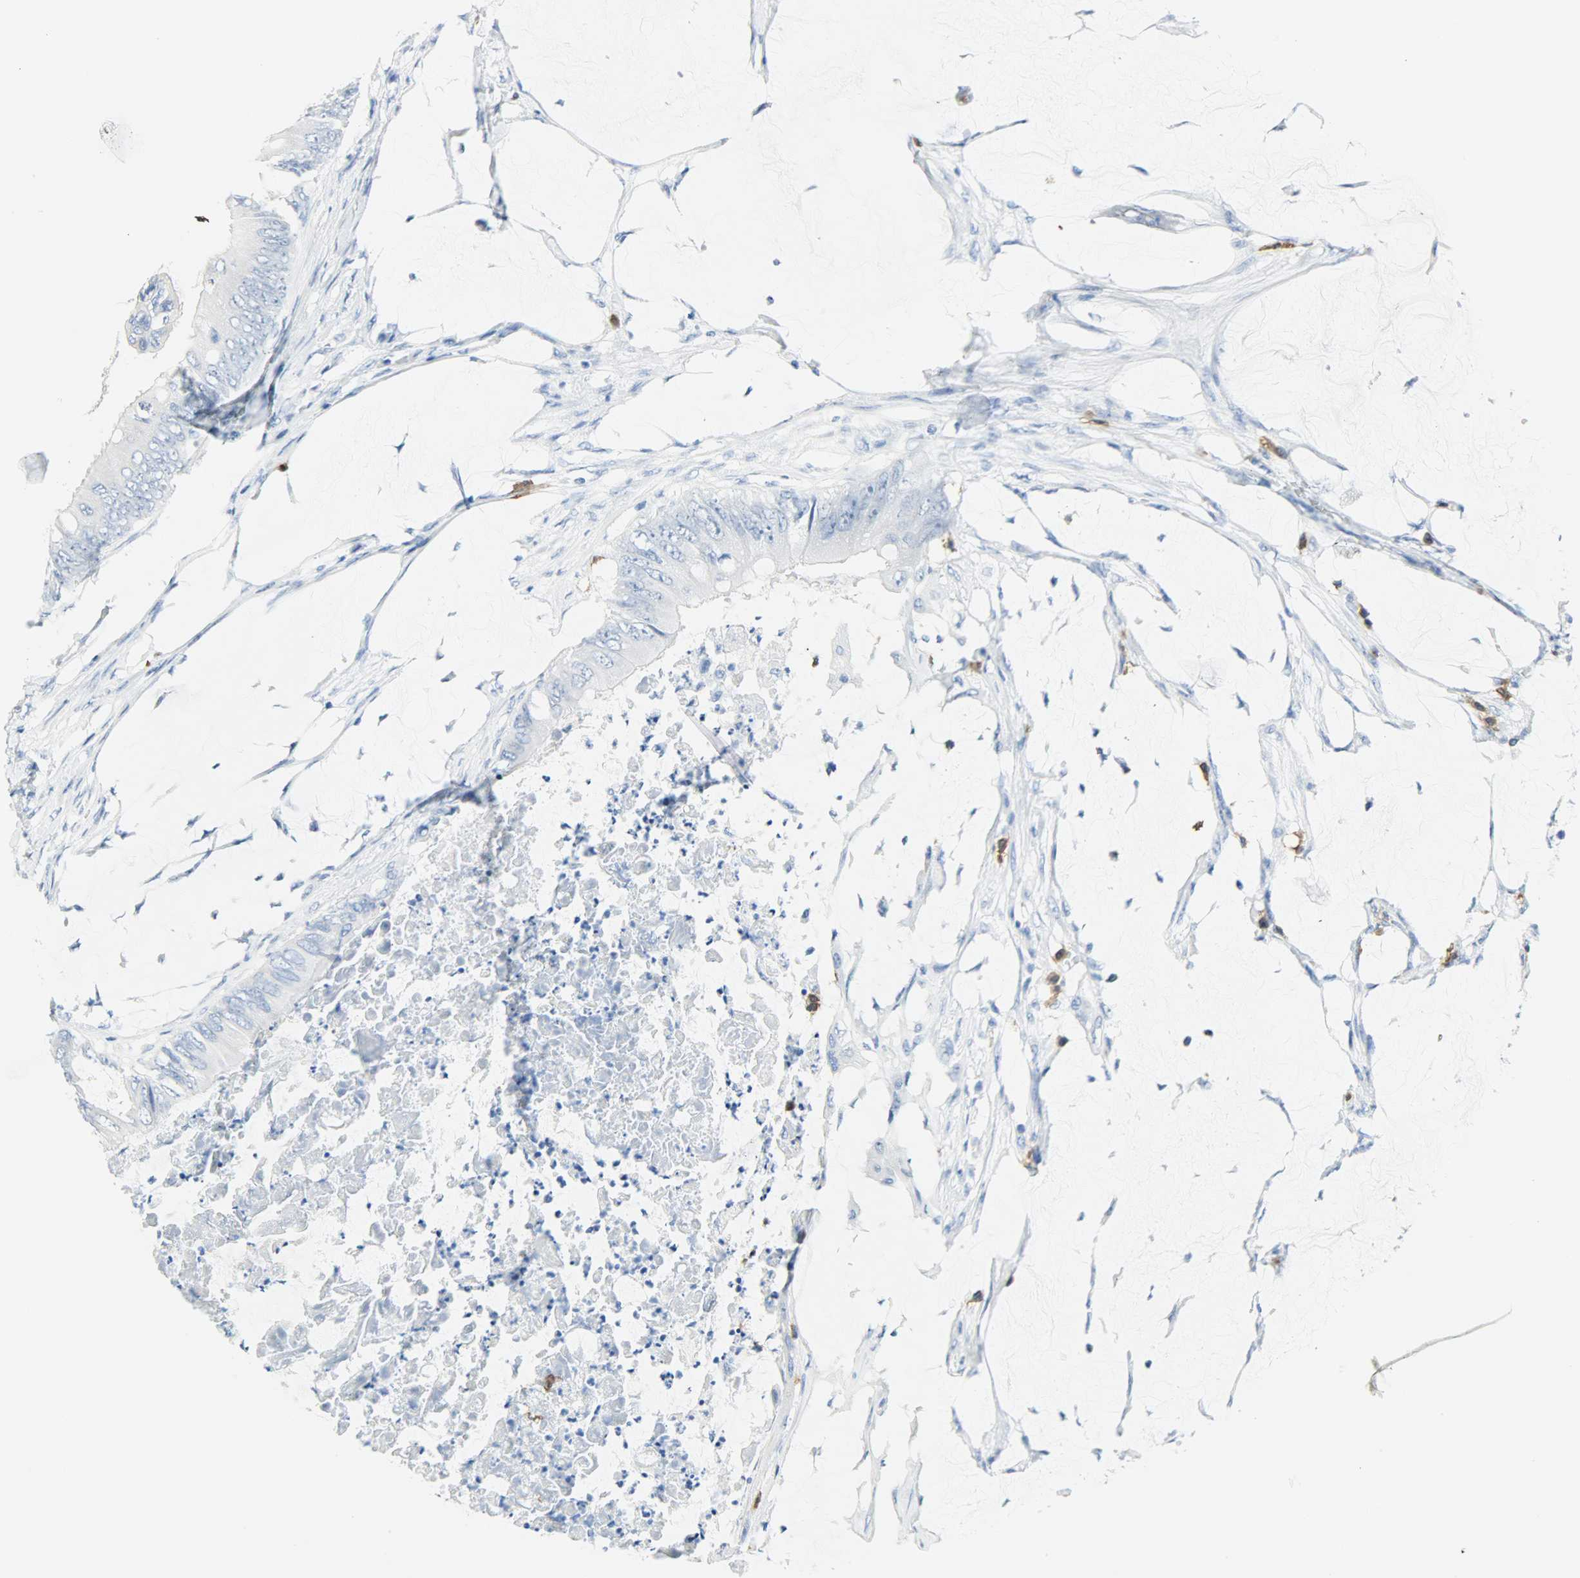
{"staining": {"intensity": "negative", "quantity": "none", "location": "none"}, "tissue": "colorectal cancer", "cell_type": "Tumor cells", "image_type": "cancer", "snomed": [{"axis": "morphology", "description": "Normal tissue, NOS"}, {"axis": "morphology", "description": "Adenocarcinoma, NOS"}, {"axis": "topography", "description": "Rectum"}, {"axis": "topography", "description": "Peripheral nerve tissue"}], "caption": "The histopathology image exhibits no staining of tumor cells in colorectal cancer. (DAB (3,3'-diaminobenzidine) immunohistochemistry (IHC), high magnification).", "gene": "CEBPE", "patient": {"sex": "female", "age": 77}}